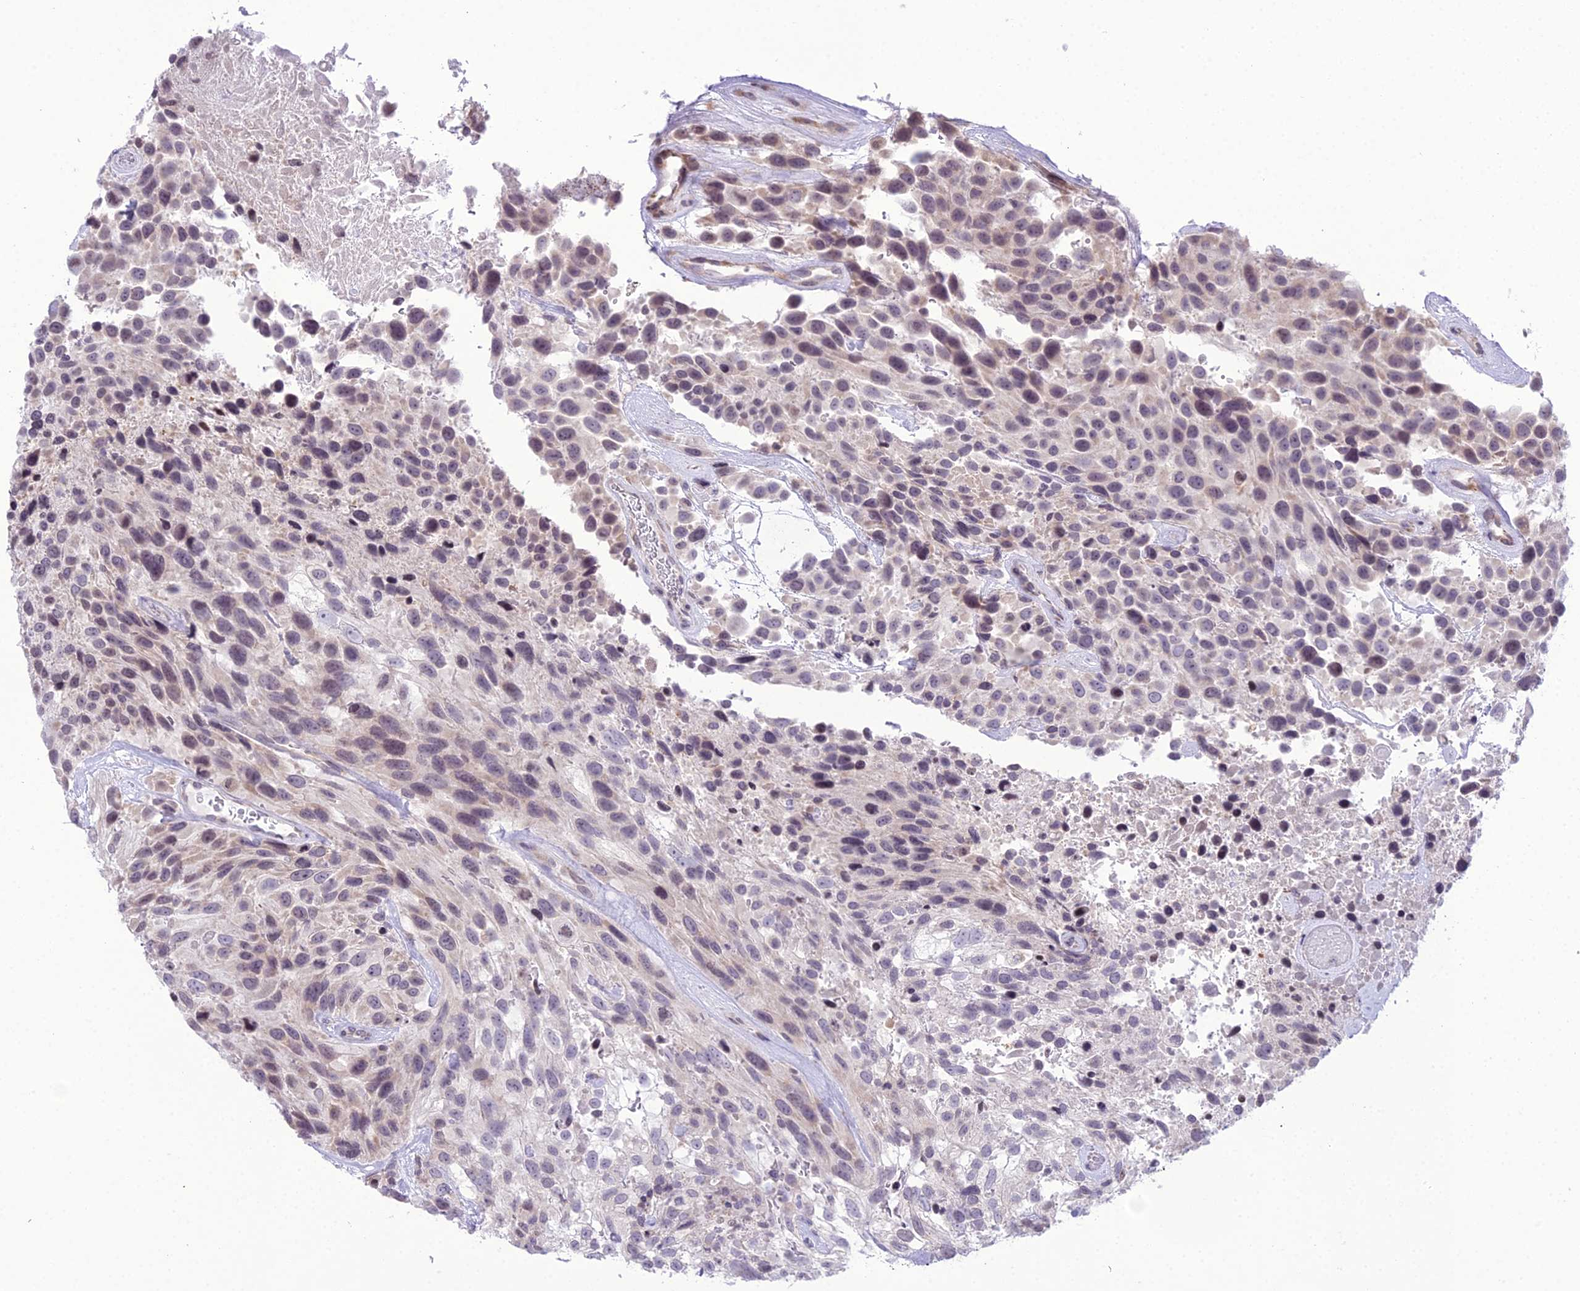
{"staining": {"intensity": "weak", "quantity": "<25%", "location": "cytoplasmic/membranous"}, "tissue": "urothelial cancer", "cell_type": "Tumor cells", "image_type": "cancer", "snomed": [{"axis": "morphology", "description": "Urothelial carcinoma, High grade"}, {"axis": "topography", "description": "Urinary bladder"}], "caption": "High magnification brightfield microscopy of urothelial cancer stained with DAB (brown) and counterstained with hematoxylin (blue): tumor cells show no significant expression. (Stains: DAB (3,3'-diaminobenzidine) immunohistochemistry (IHC) with hematoxylin counter stain, Microscopy: brightfield microscopy at high magnification).", "gene": "RPS26", "patient": {"sex": "female", "age": 70}}